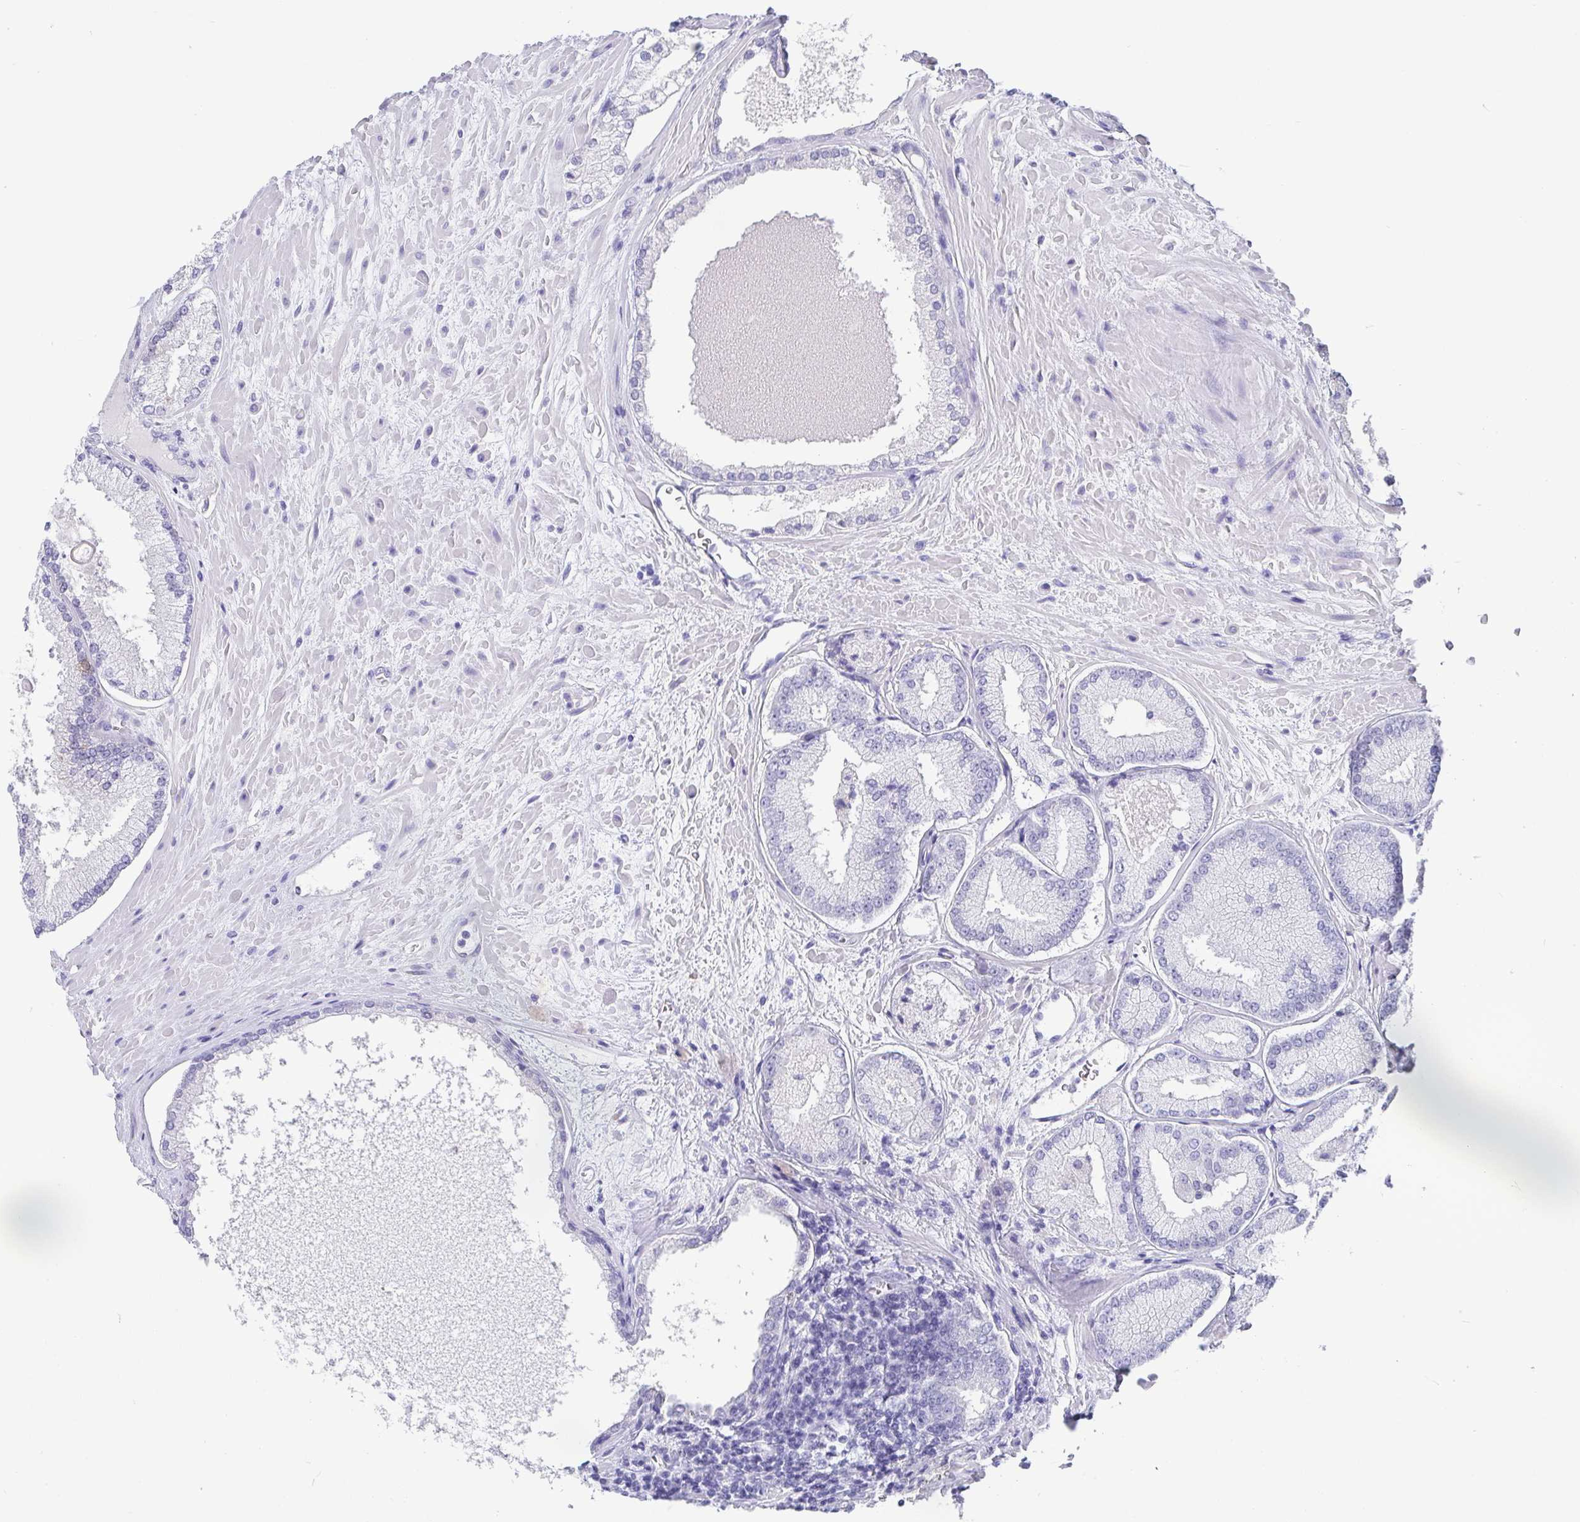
{"staining": {"intensity": "negative", "quantity": "none", "location": "none"}, "tissue": "prostate cancer", "cell_type": "Tumor cells", "image_type": "cancer", "snomed": [{"axis": "morphology", "description": "Adenocarcinoma, High grade"}, {"axis": "topography", "description": "Prostate"}], "caption": "This is an IHC photomicrograph of human prostate adenocarcinoma (high-grade). There is no staining in tumor cells.", "gene": "SCGN", "patient": {"sex": "male", "age": 73}}